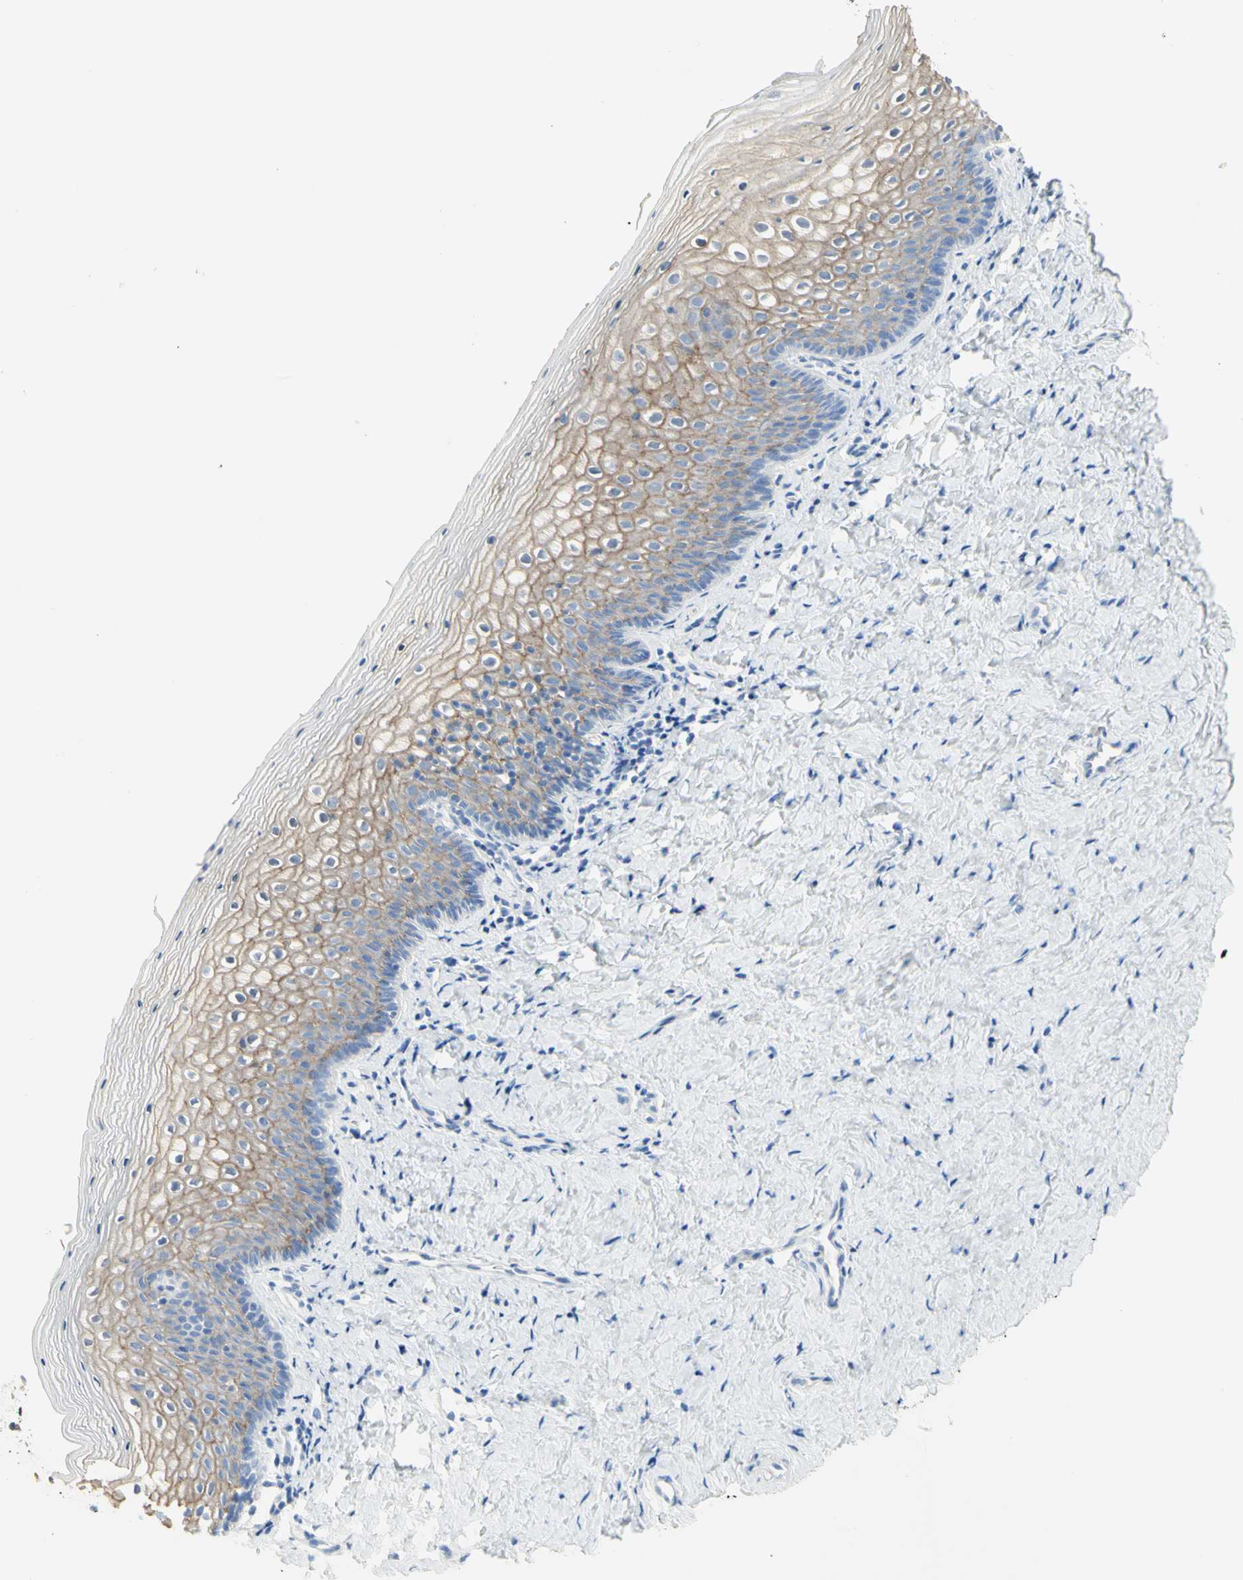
{"staining": {"intensity": "moderate", "quantity": ">75%", "location": "cytoplasmic/membranous"}, "tissue": "vagina", "cell_type": "Squamous epithelial cells", "image_type": "normal", "snomed": [{"axis": "morphology", "description": "Normal tissue, NOS"}, {"axis": "topography", "description": "Vagina"}], "caption": "A high-resolution image shows IHC staining of unremarkable vagina, which reveals moderate cytoplasmic/membranous positivity in approximately >75% of squamous epithelial cells.", "gene": "NECTIN4", "patient": {"sex": "female", "age": 46}}